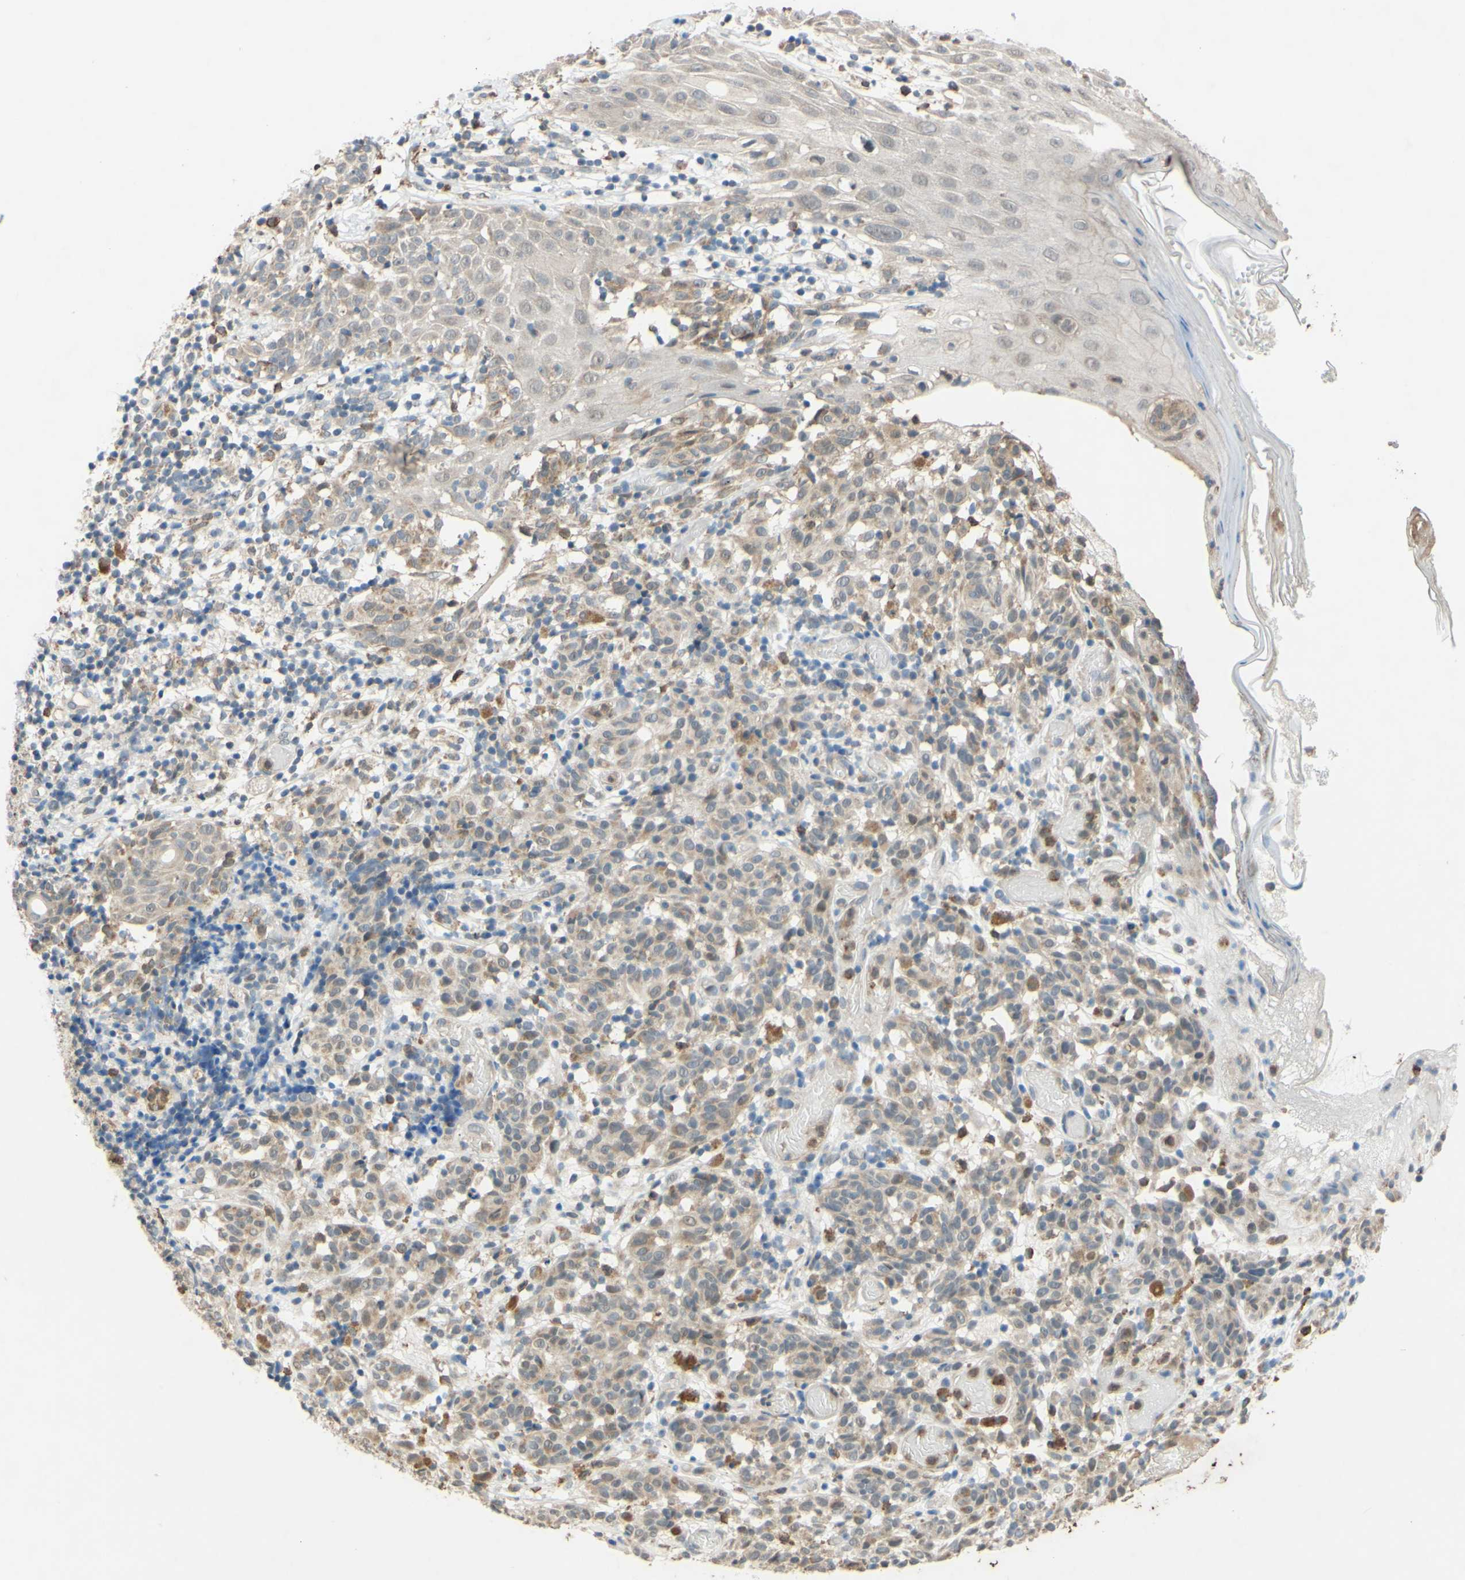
{"staining": {"intensity": "weak", "quantity": ">75%", "location": "cytoplasmic/membranous"}, "tissue": "melanoma", "cell_type": "Tumor cells", "image_type": "cancer", "snomed": [{"axis": "morphology", "description": "Malignant melanoma, NOS"}, {"axis": "topography", "description": "Skin"}], "caption": "Immunohistochemistry (IHC) micrograph of neoplastic tissue: human melanoma stained using immunohistochemistry (IHC) reveals low levels of weak protein expression localized specifically in the cytoplasmic/membranous of tumor cells, appearing as a cytoplasmic/membranous brown color.", "gene": "GATA1", "patient": {"sex": "female", "age": 46}}